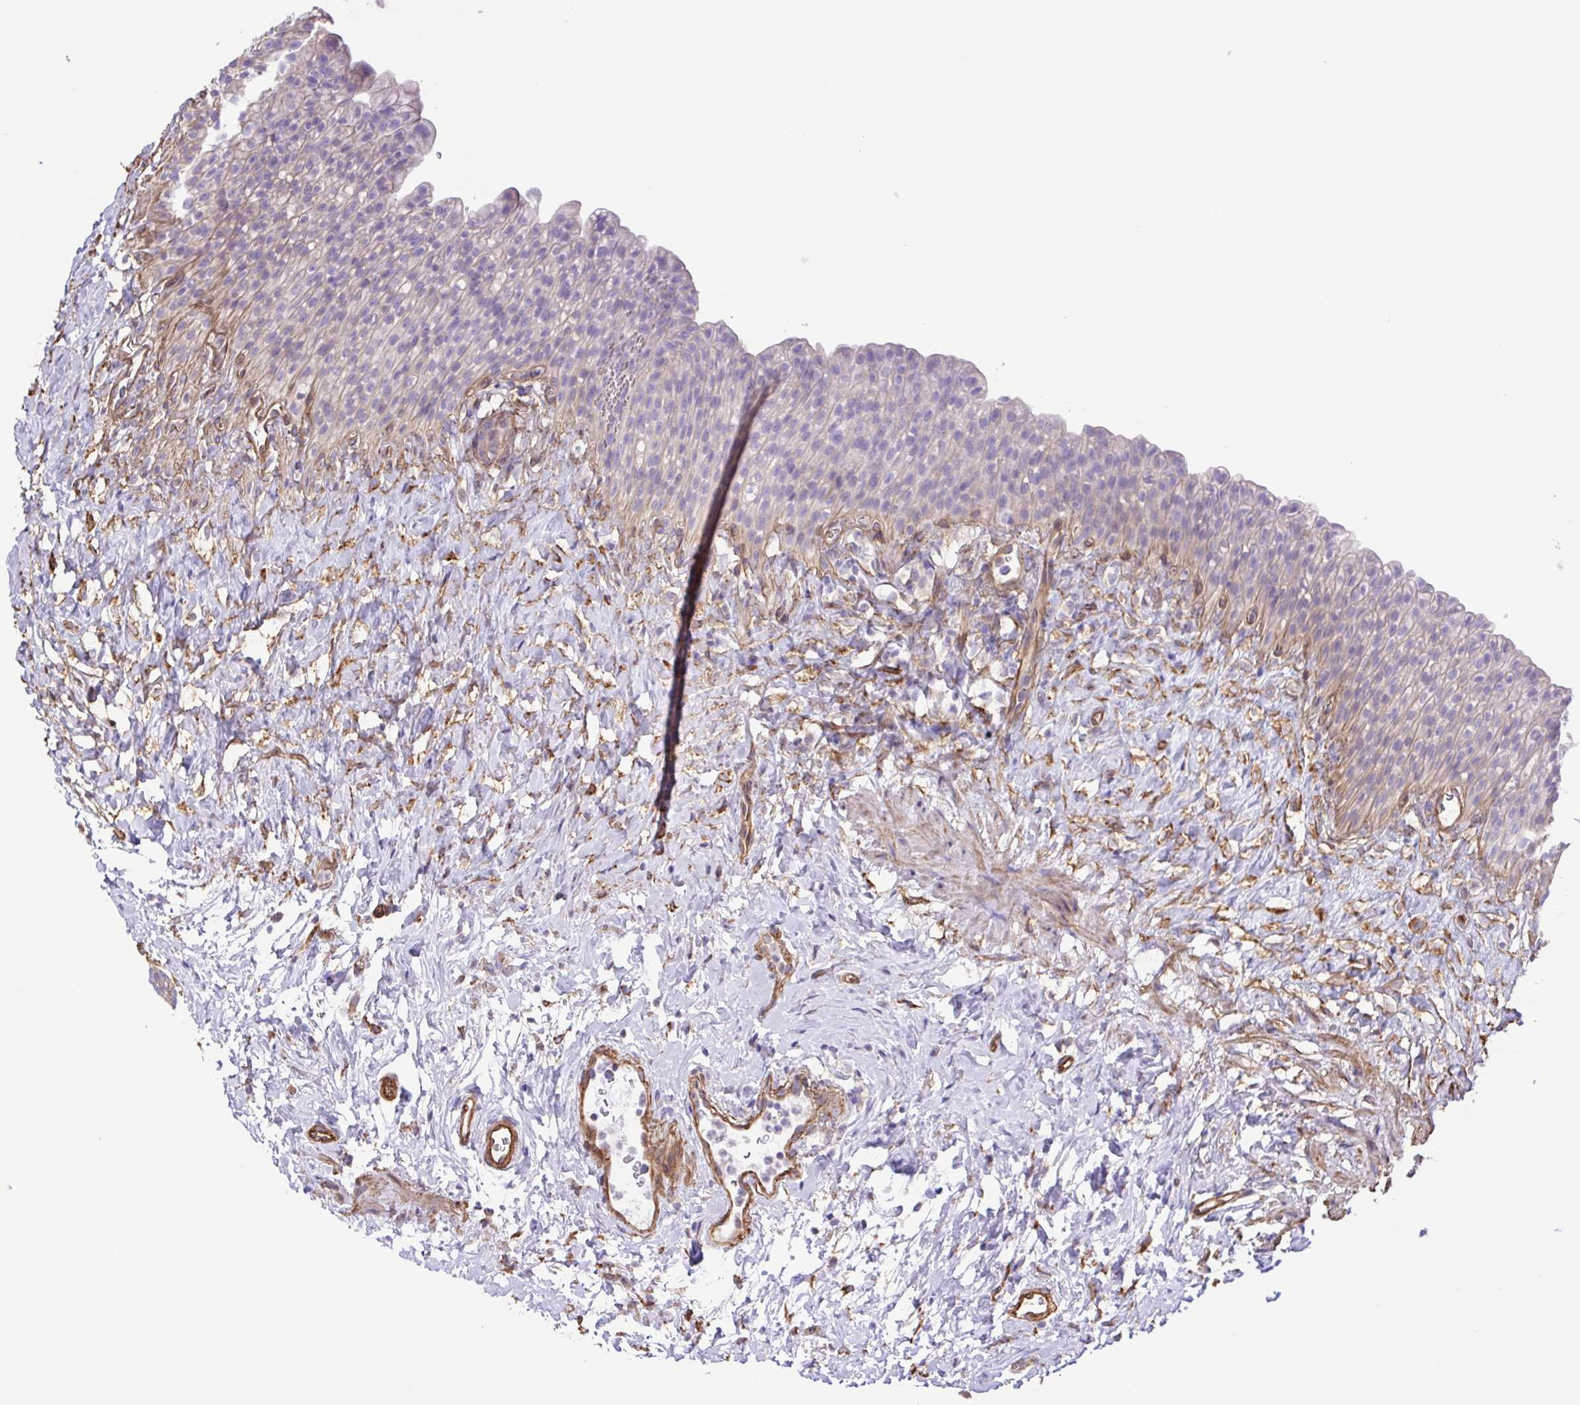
{"staining": {"intensity": "negative", "quantity": "none", "location": "none"}, "tissue": "urinary bladder", "cell_type": "Urothelial cells", "image_type": "normal", "snomed": [{"axis": "morphology", "description": "Normal tissue, NOS"}, {"axis": "topography", "description": "Urinary bladder"}, {"axis": "topography", "description": "Prostate"}], "caption": "Urothelial cells show no significant protein positivity in benign urinary bladder. (DAB (3,3'-diaminobenzidine) immunohistochemistry, high magnification).", "gene": "FLT1", "patient": {"sex": "male", "age": 76}}